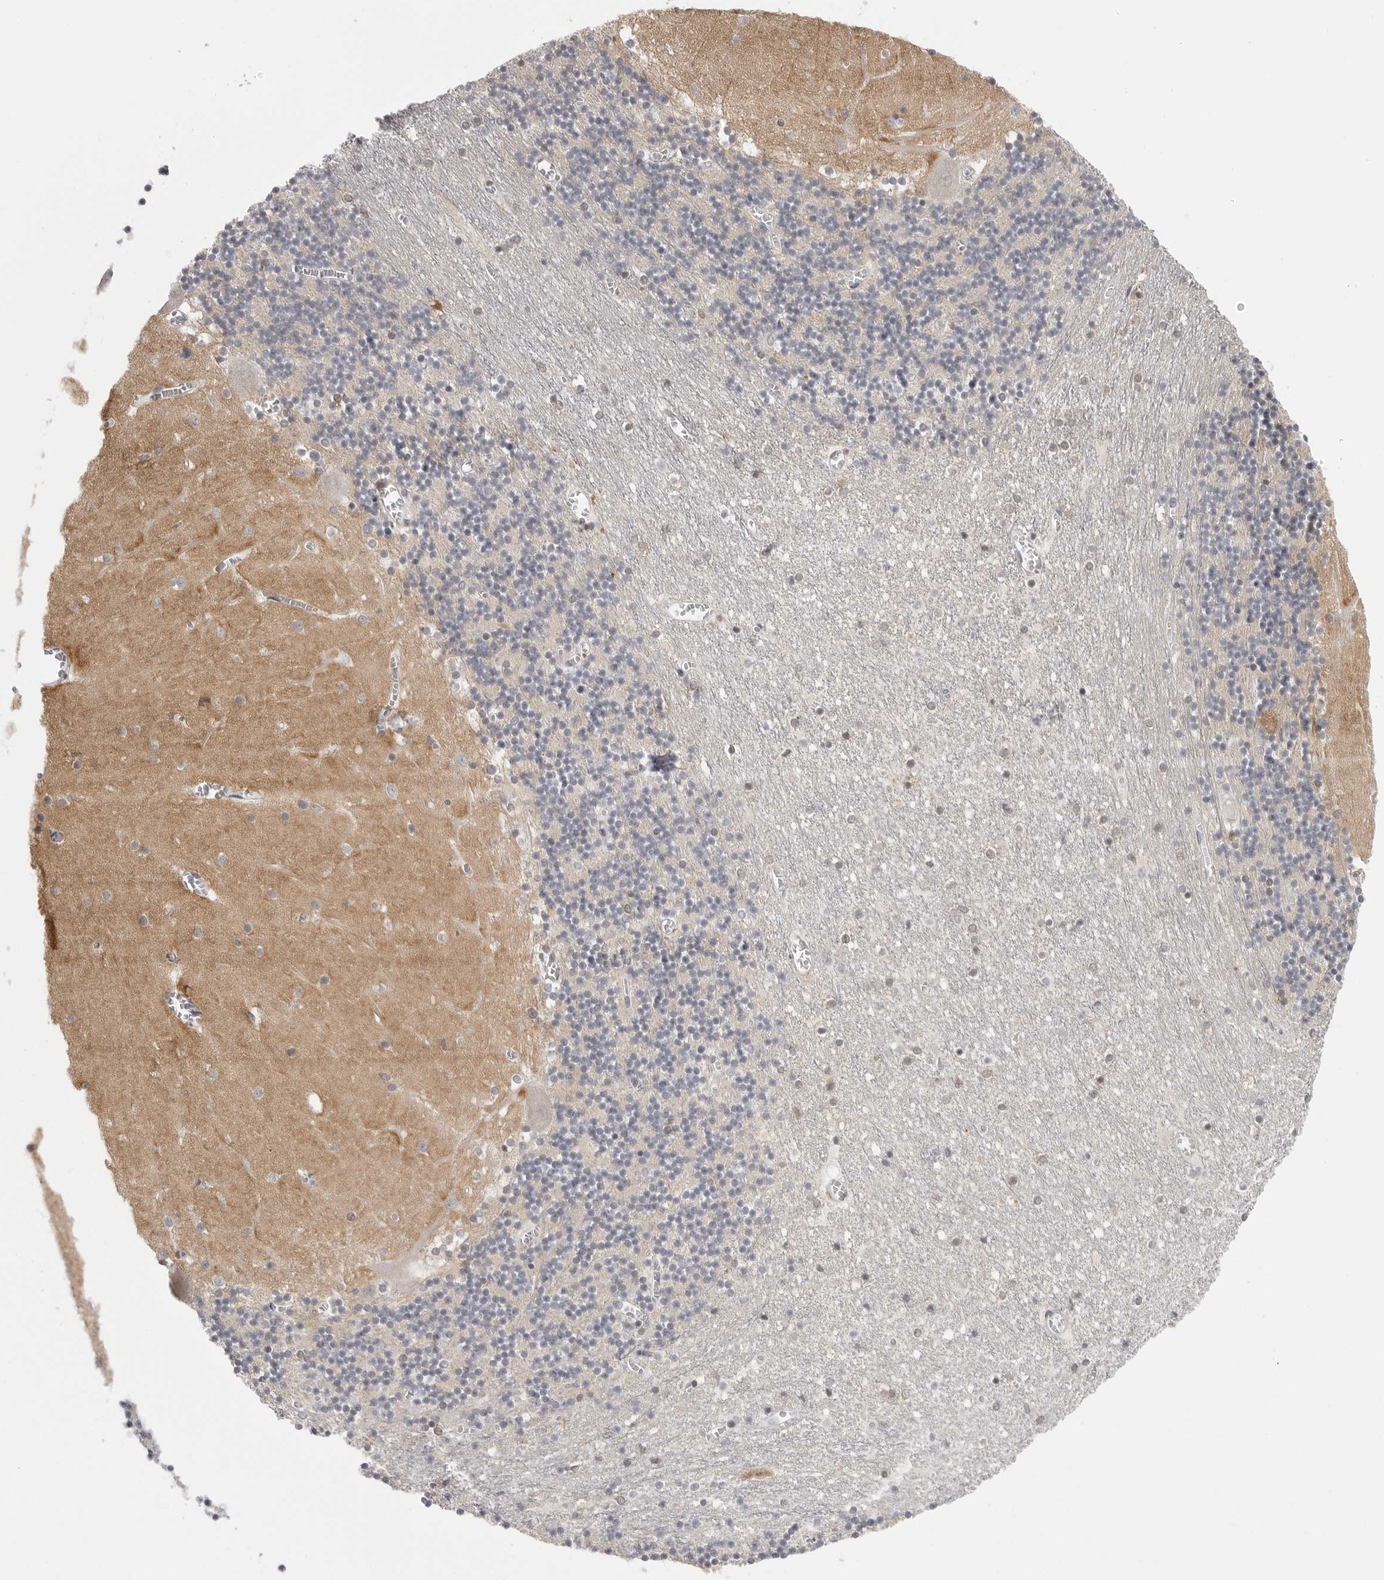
{"staining": {"intensity": "weak", "quantity": "<25%", "location": "nuclear"}, "tissue": "cerebellum", "cell_type": "Cells in granular layer", "image_type": "normal", "snomed": [{"axis": "morphology", "description": "Normal tissue, NOS"}, {"axis": "topography", "description": "Cerebellum"}], "caption": "DAB (3,3'-diaminobenzidine) immunohistochemical staining of normal human cerebellum displays no significant positivity in cells in granular layer.", "gene": "PRDM10", "patient": {"sex": "female", "age": 28}}